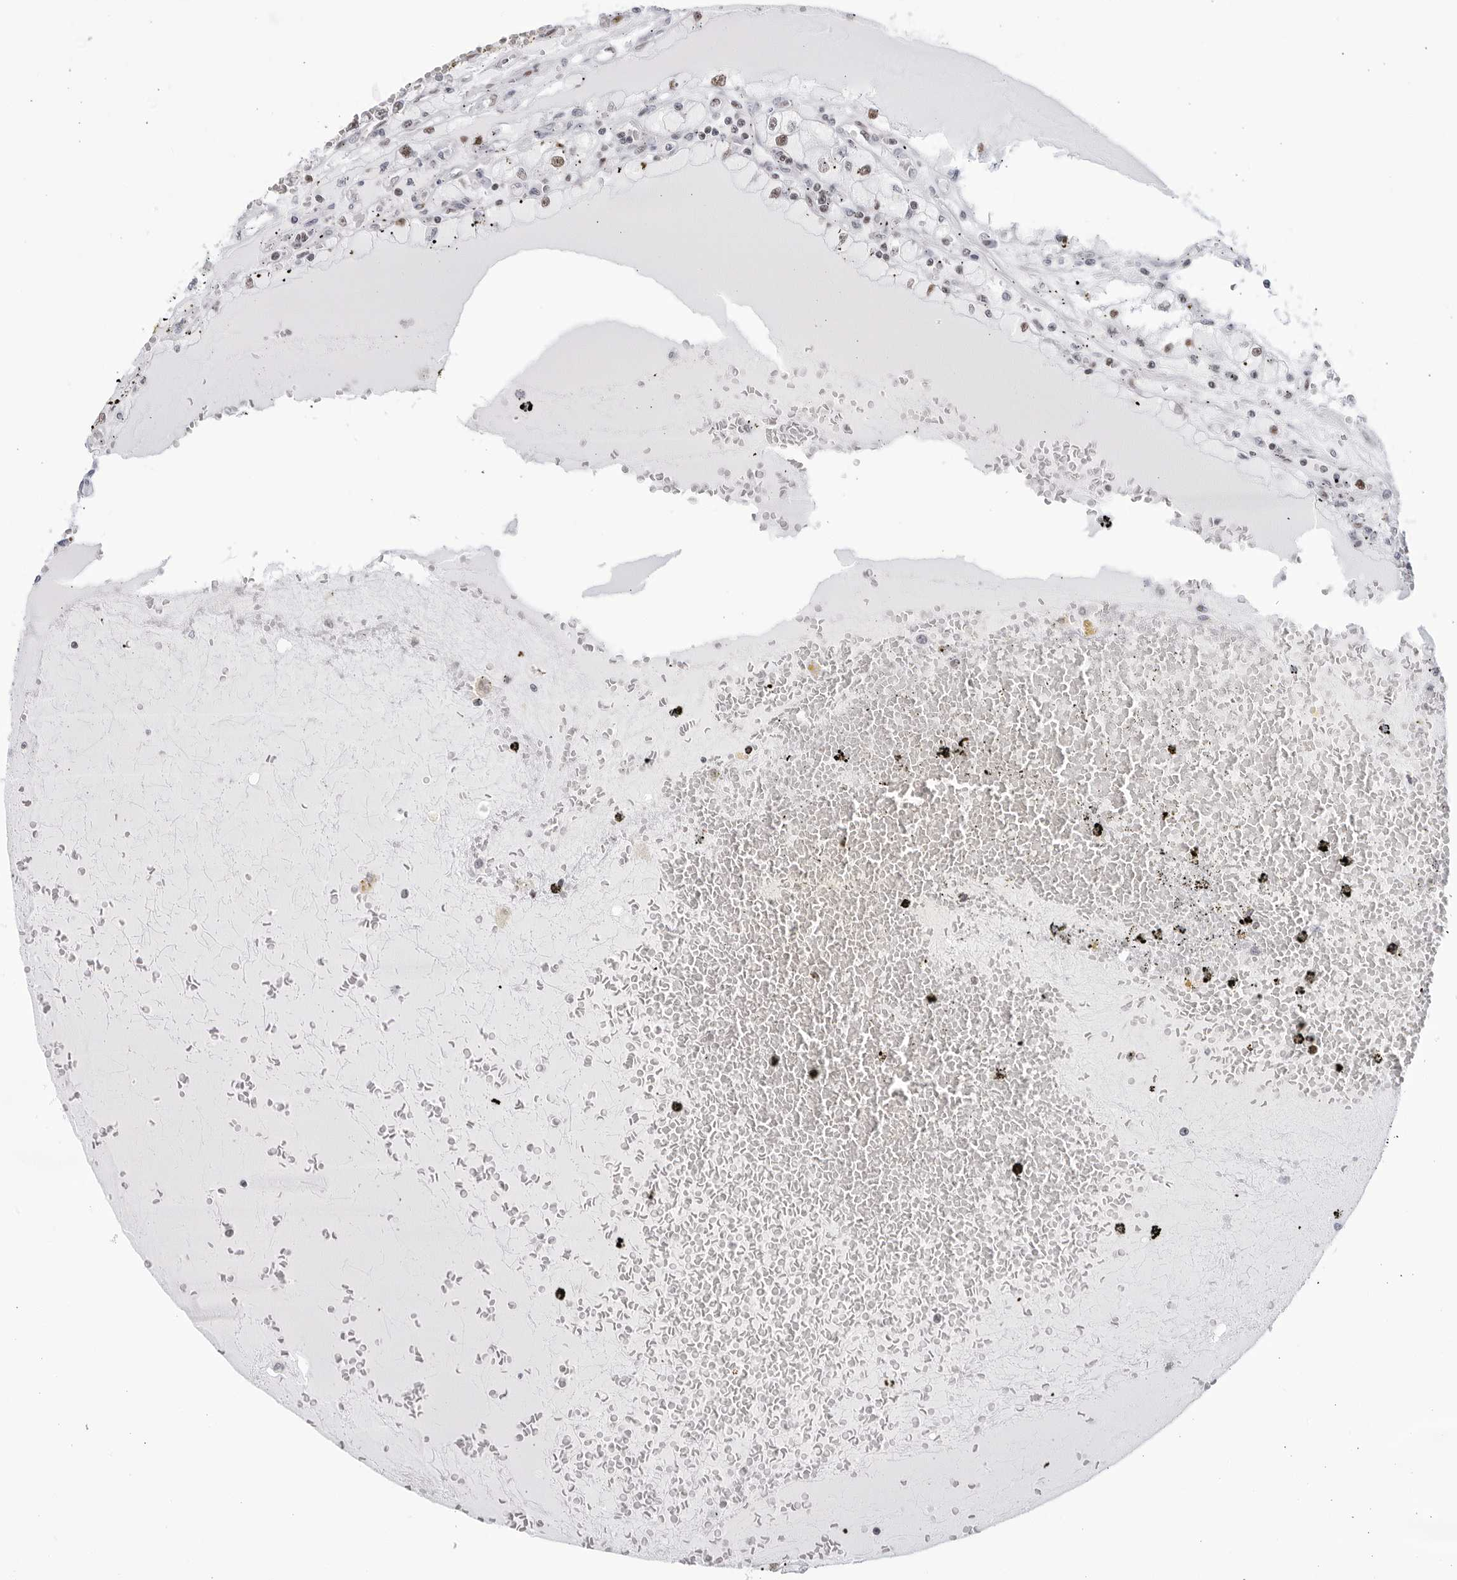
{"staining": {"intensity": "moderate", "quantity": "<25%", "location": "nuclear"}, "tissue": "renal cancer", "cell_type": "Tumor cells", "image_type": "cancer", "snomed": [{"axis": "morphology", "description": "Adenocarcinoma, NOS"}, {"axis": "topography", "description": "Kidney"}], "caption": "DAB immunohistochemical staining of renal cancer exhibits moderate nuclear protein positivity in about <25% of tumor cells.", "gene": "HP1BP3", "patient": {"sex": "male", "age": 56}}